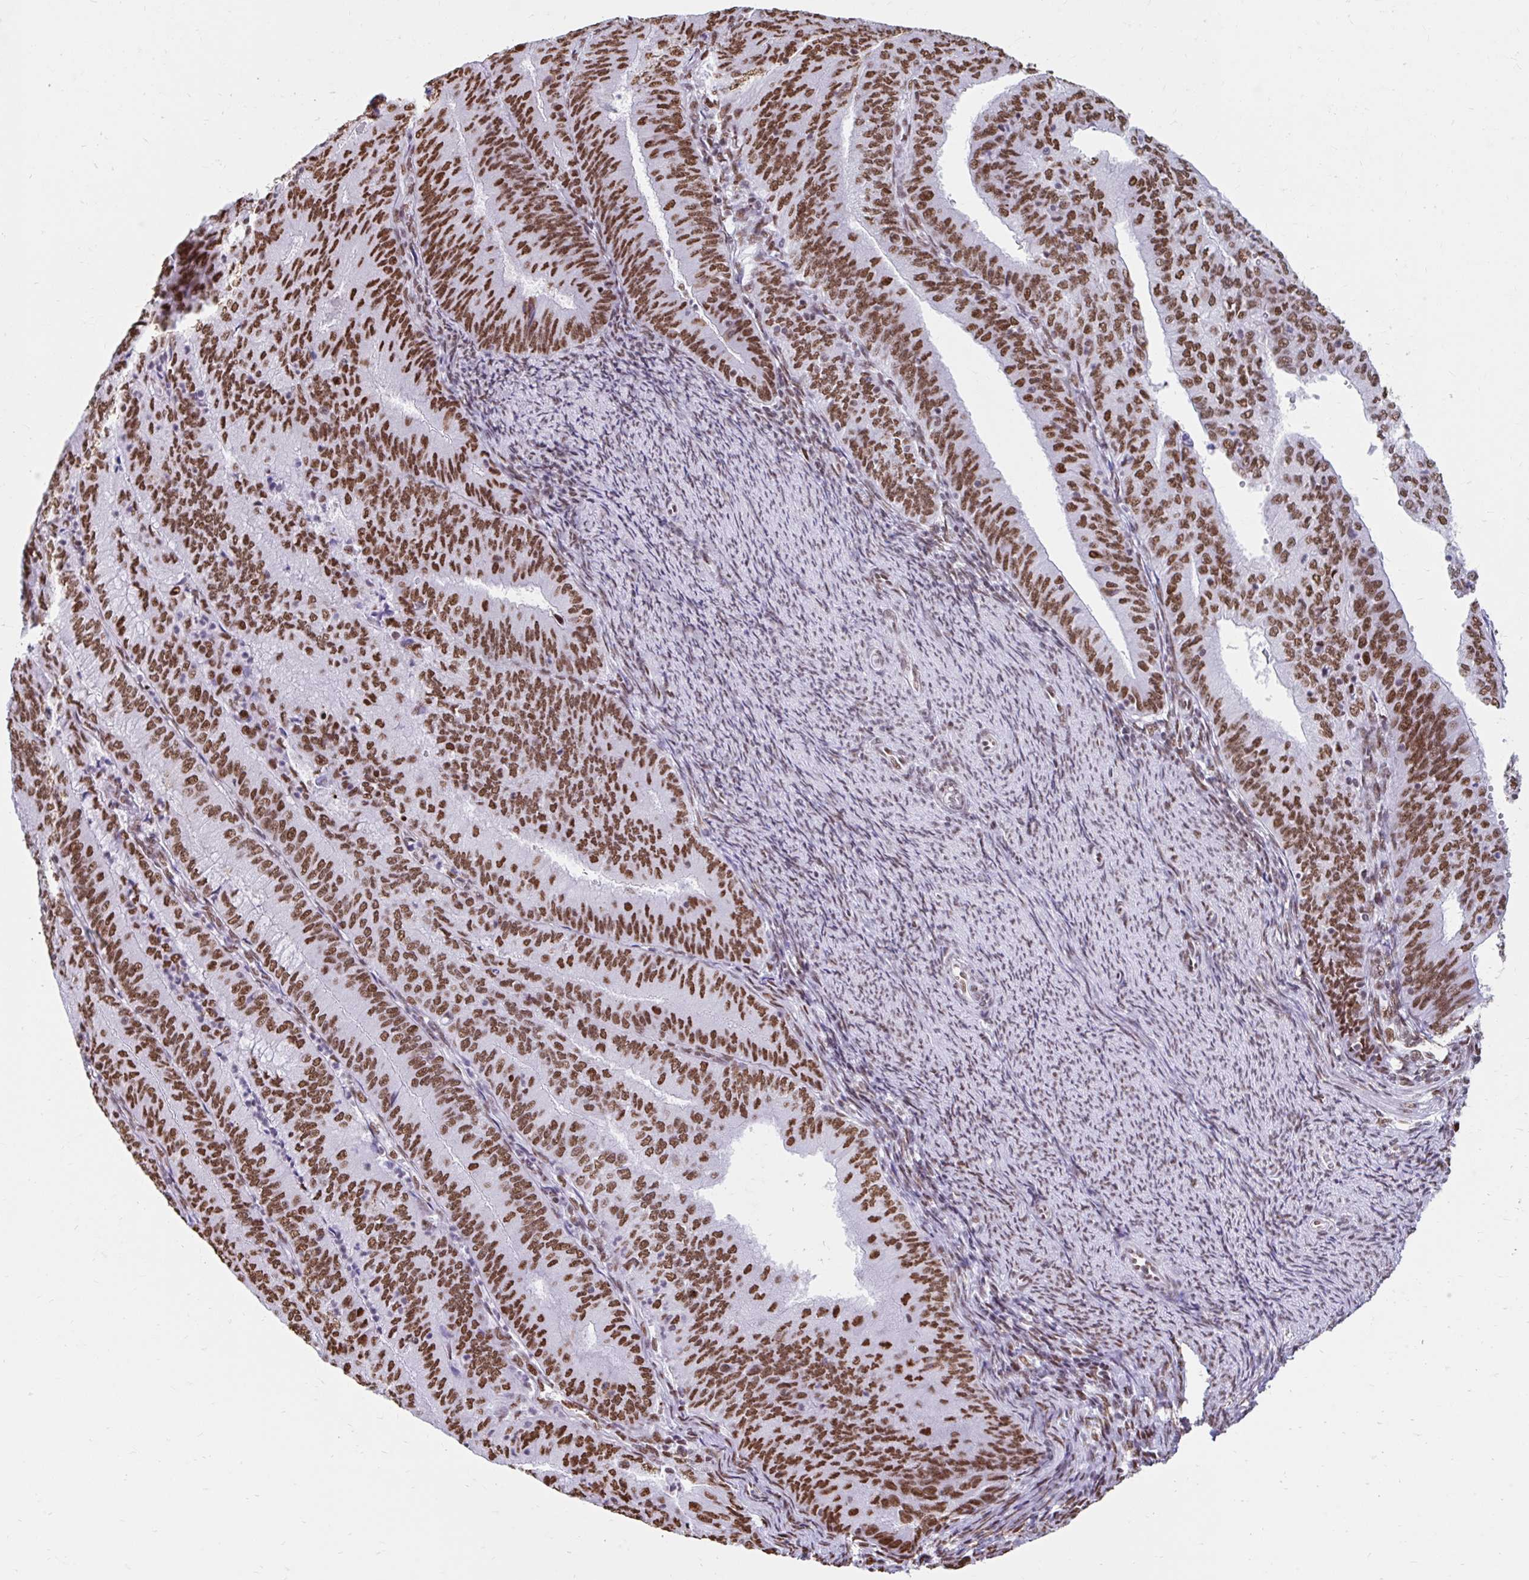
{"staining": {"intensity": "strong", "quantity": ">75%", "location": "nuclear"}, "tissue": "endometrial cancer", "cell_type": "Tumor cells", "image_type": "cancer", "snomed": [{"axis": "morphology", "description": "Adenocarcinoma, NOS"}, {"axis": "topography", "description": "Endometrium"}], "caption": "Immunohistochemical staining of human endometrial cancer exhibits high levels of strong nuclear positivity in approximately >75% of tumor cells.", "gene": "KHDRBS1", "patient": {"sex": "female", "age": 57}}